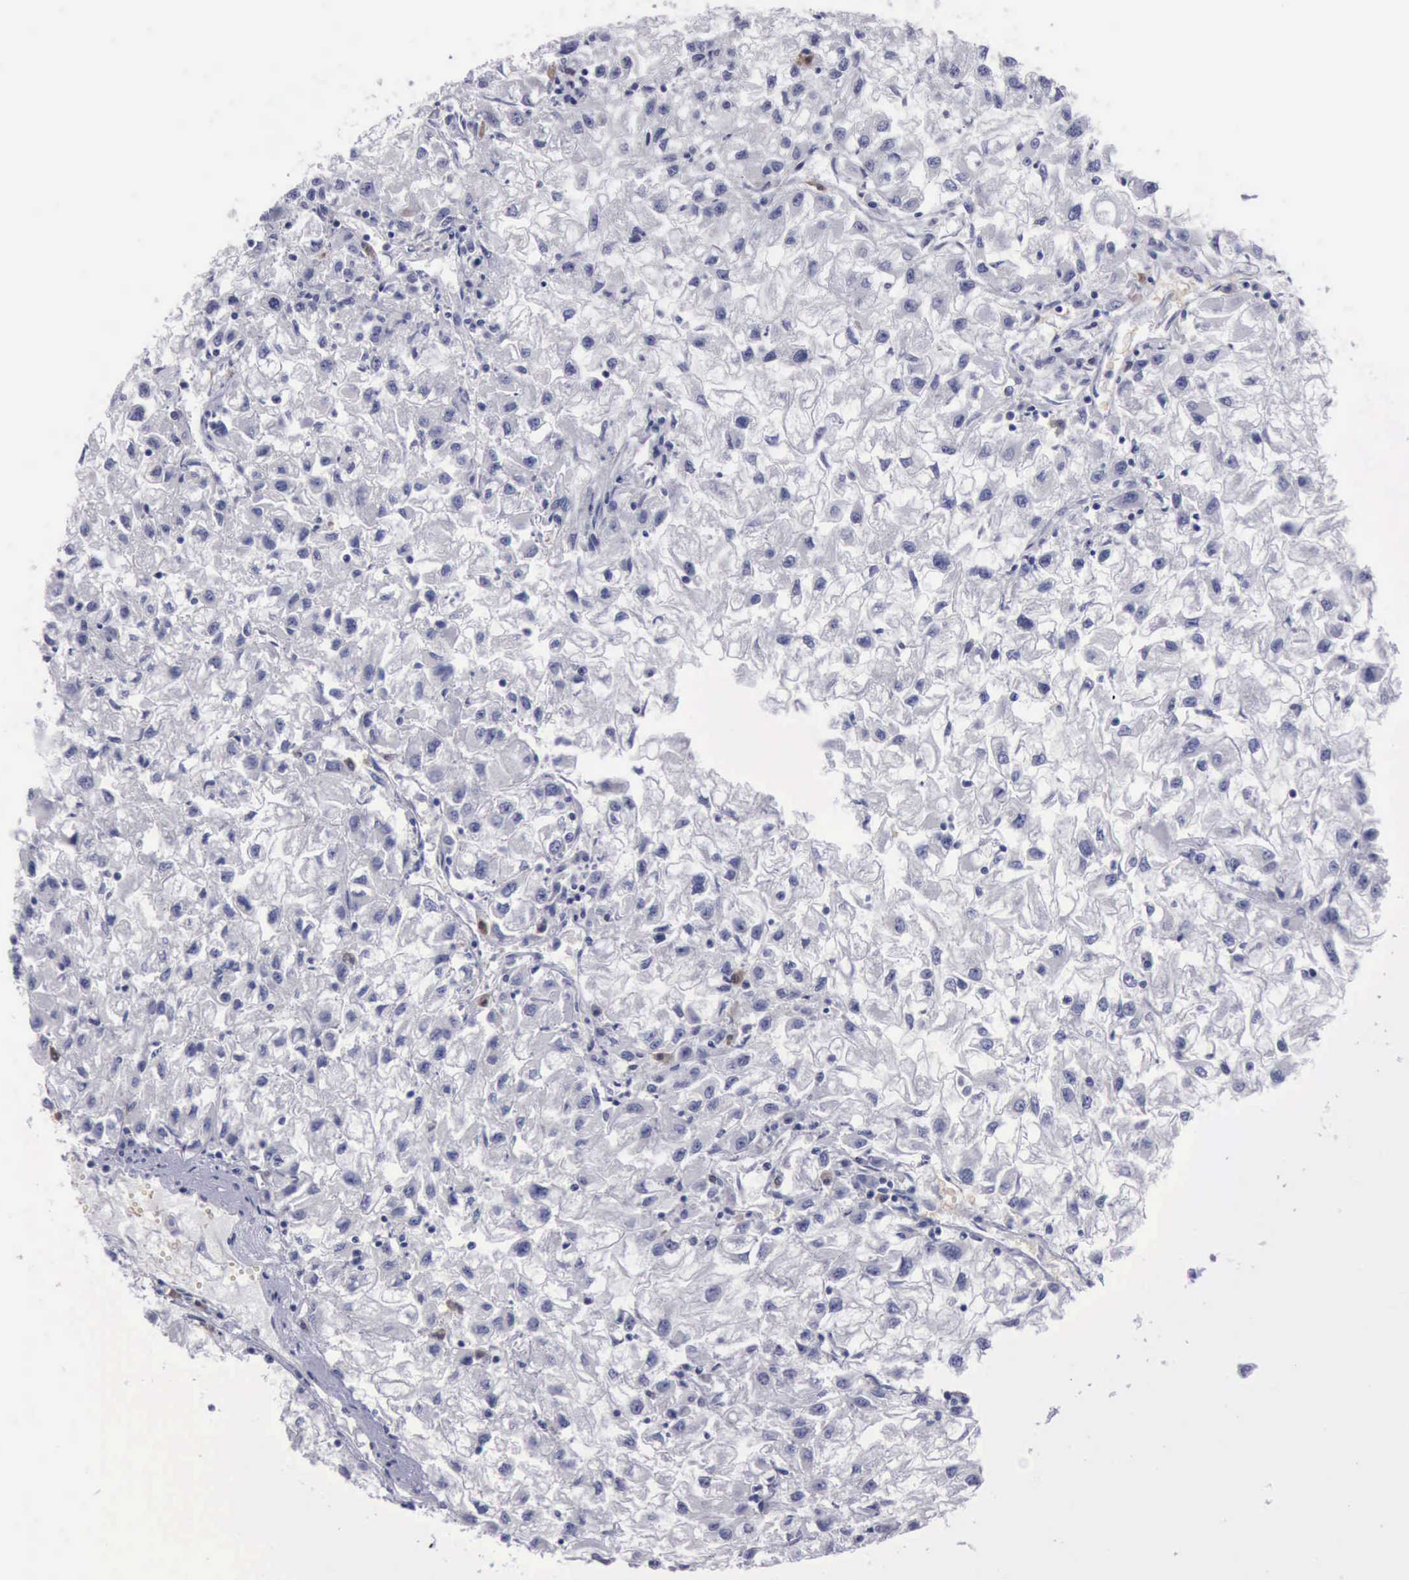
{"staining": {"intensity": "negative", "quantity": "none", "location": "none"}, "tissue": "renal cancer", "cell_type": "Tumor cells", "image_type": "cancer", "snomed": [{"axis": "morphology", "description": "Adenocarcinoma, NOS"}, {"axis": "topography", "description": "Kidney"}], "caption": "Micrograph shows no significant protein positivity in tumor cells of renal adenocarcinoma.", "gene": "CEP128", "patient": {"sex": "male", "age": 59}}